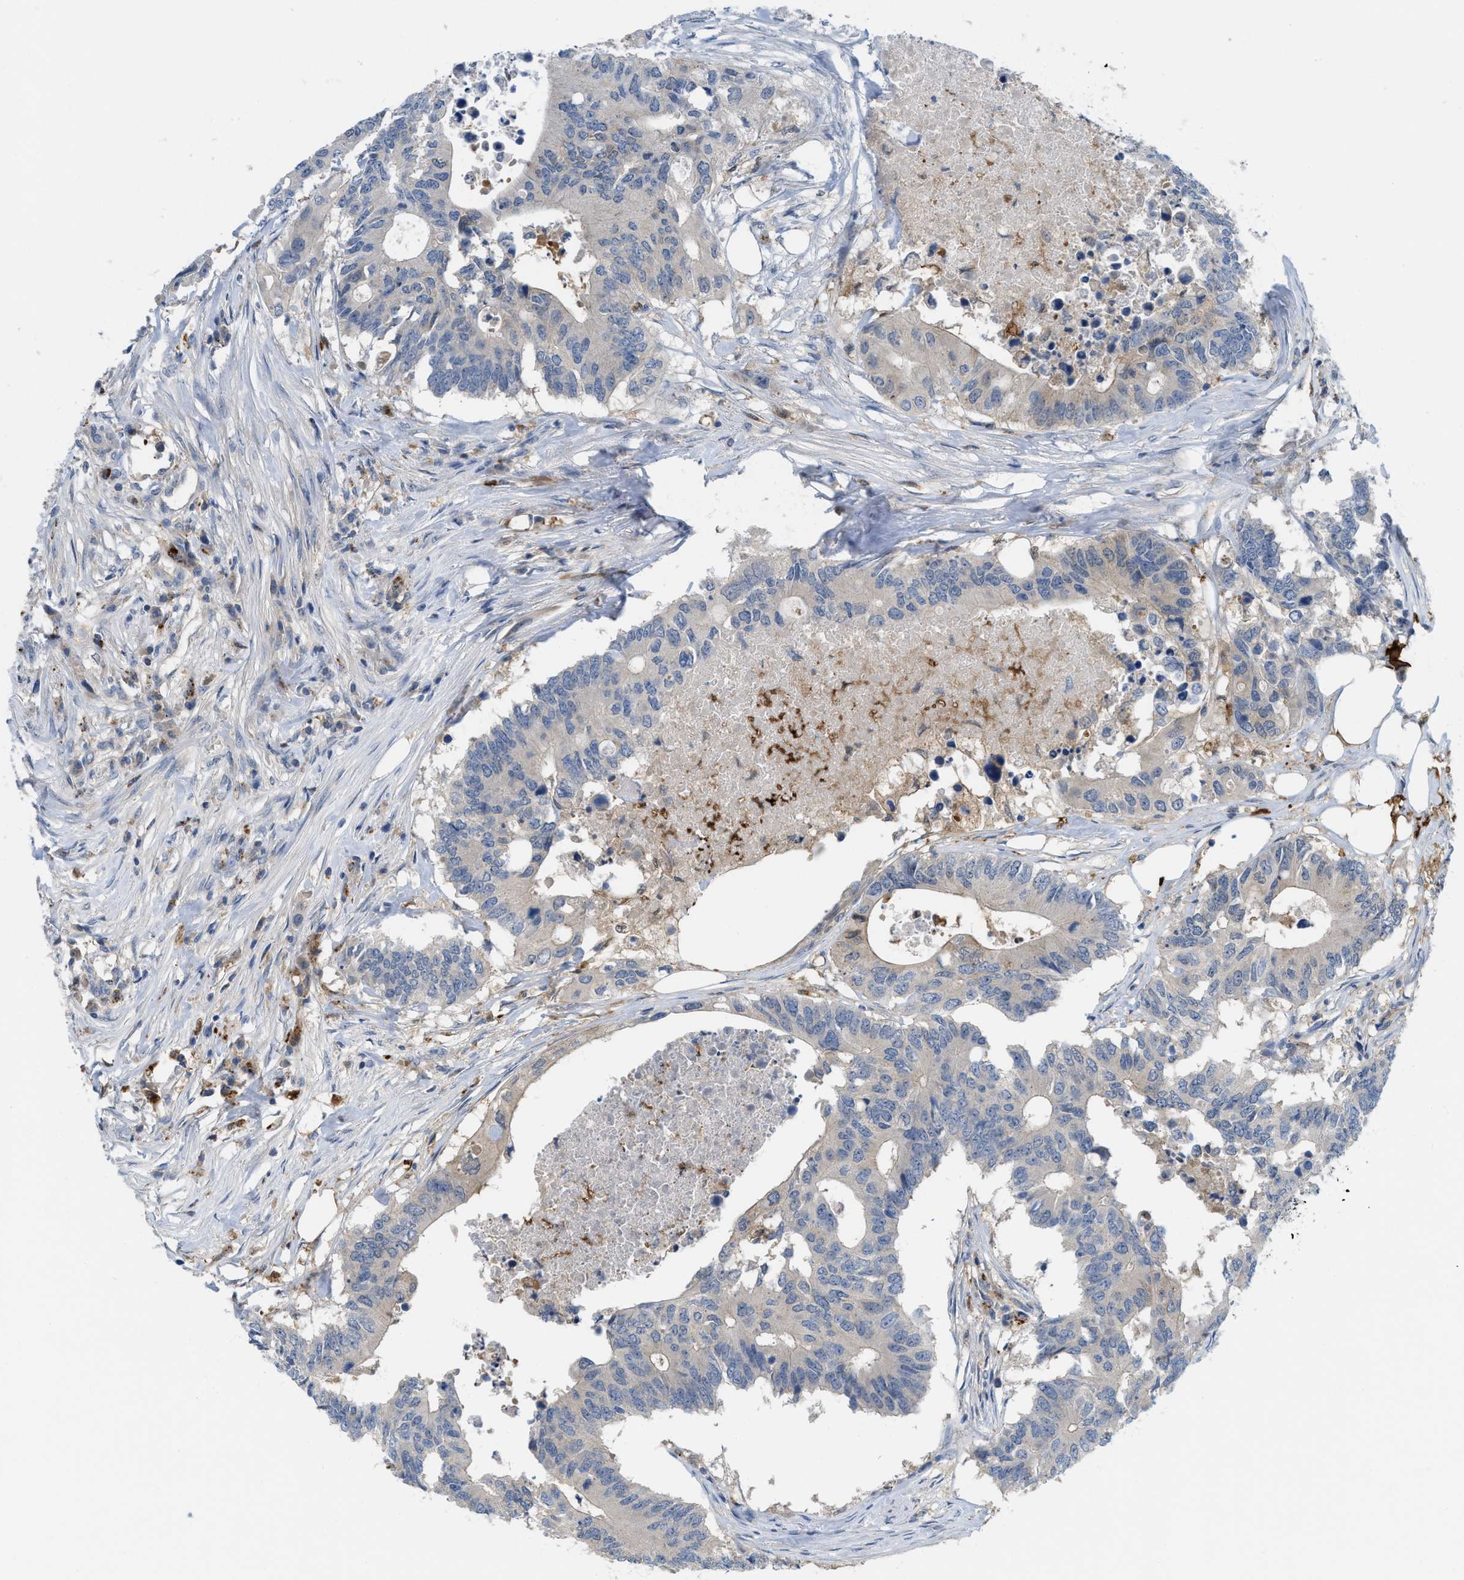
{"staining": {"intensity": "negative", "quantity": "none", "location": "none"}, "tissue": "colorectal cancer", "cell_type": "Tumor cells", "image_type": "cancer", "snomed": [{"axis": "morphology", "description": "Adenocarcinoma, NOS"}, {"axis": "topography", "description": "Colon"}], "caption": "Tumor cells are negative for protein expression in human colorectal cancer (adenocarcinoma).", "gene": "CSTB", "patient": {"sex": "male", "age": 71}}